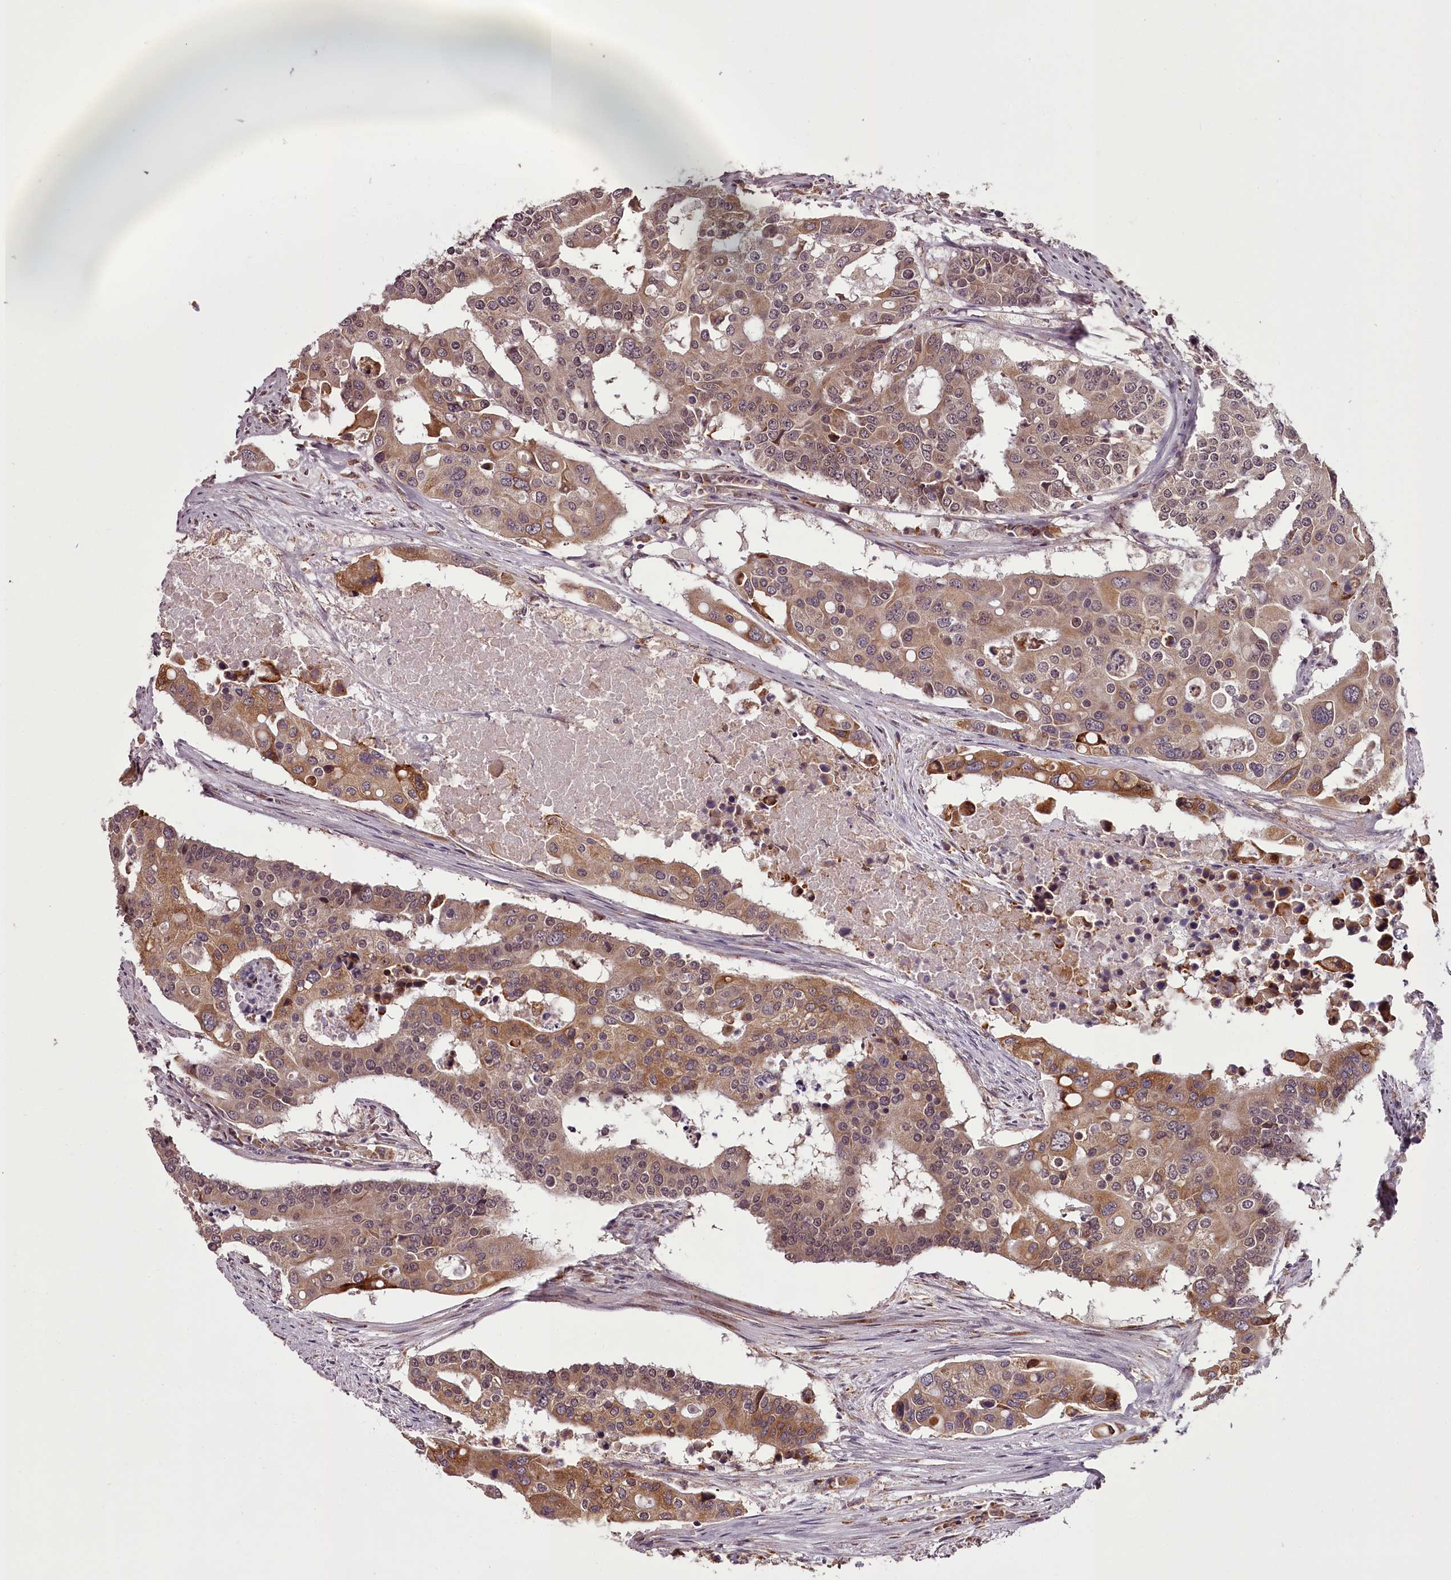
{"staining": {"intensity": "moderate", "quantity": ">75%", "location": "cytoplasmic/membranous"}, "tissue": "colorectal cancer", "cell_type": "Tumor cells", "image_type": "cancer", "snomed": [{"axis": "morphology", "description": "Adenocarcinoma, NOS"}, {"axis": "topography", "description": "Colon"}], "caption": "The micrograph exhibits a brown stain indicating the presence of a protein in the cytoplasmic/membranous of tumor cells in colorectal cancer.", "gene": "CCDC92", "patient": {"sex": "male", "age": 77}}